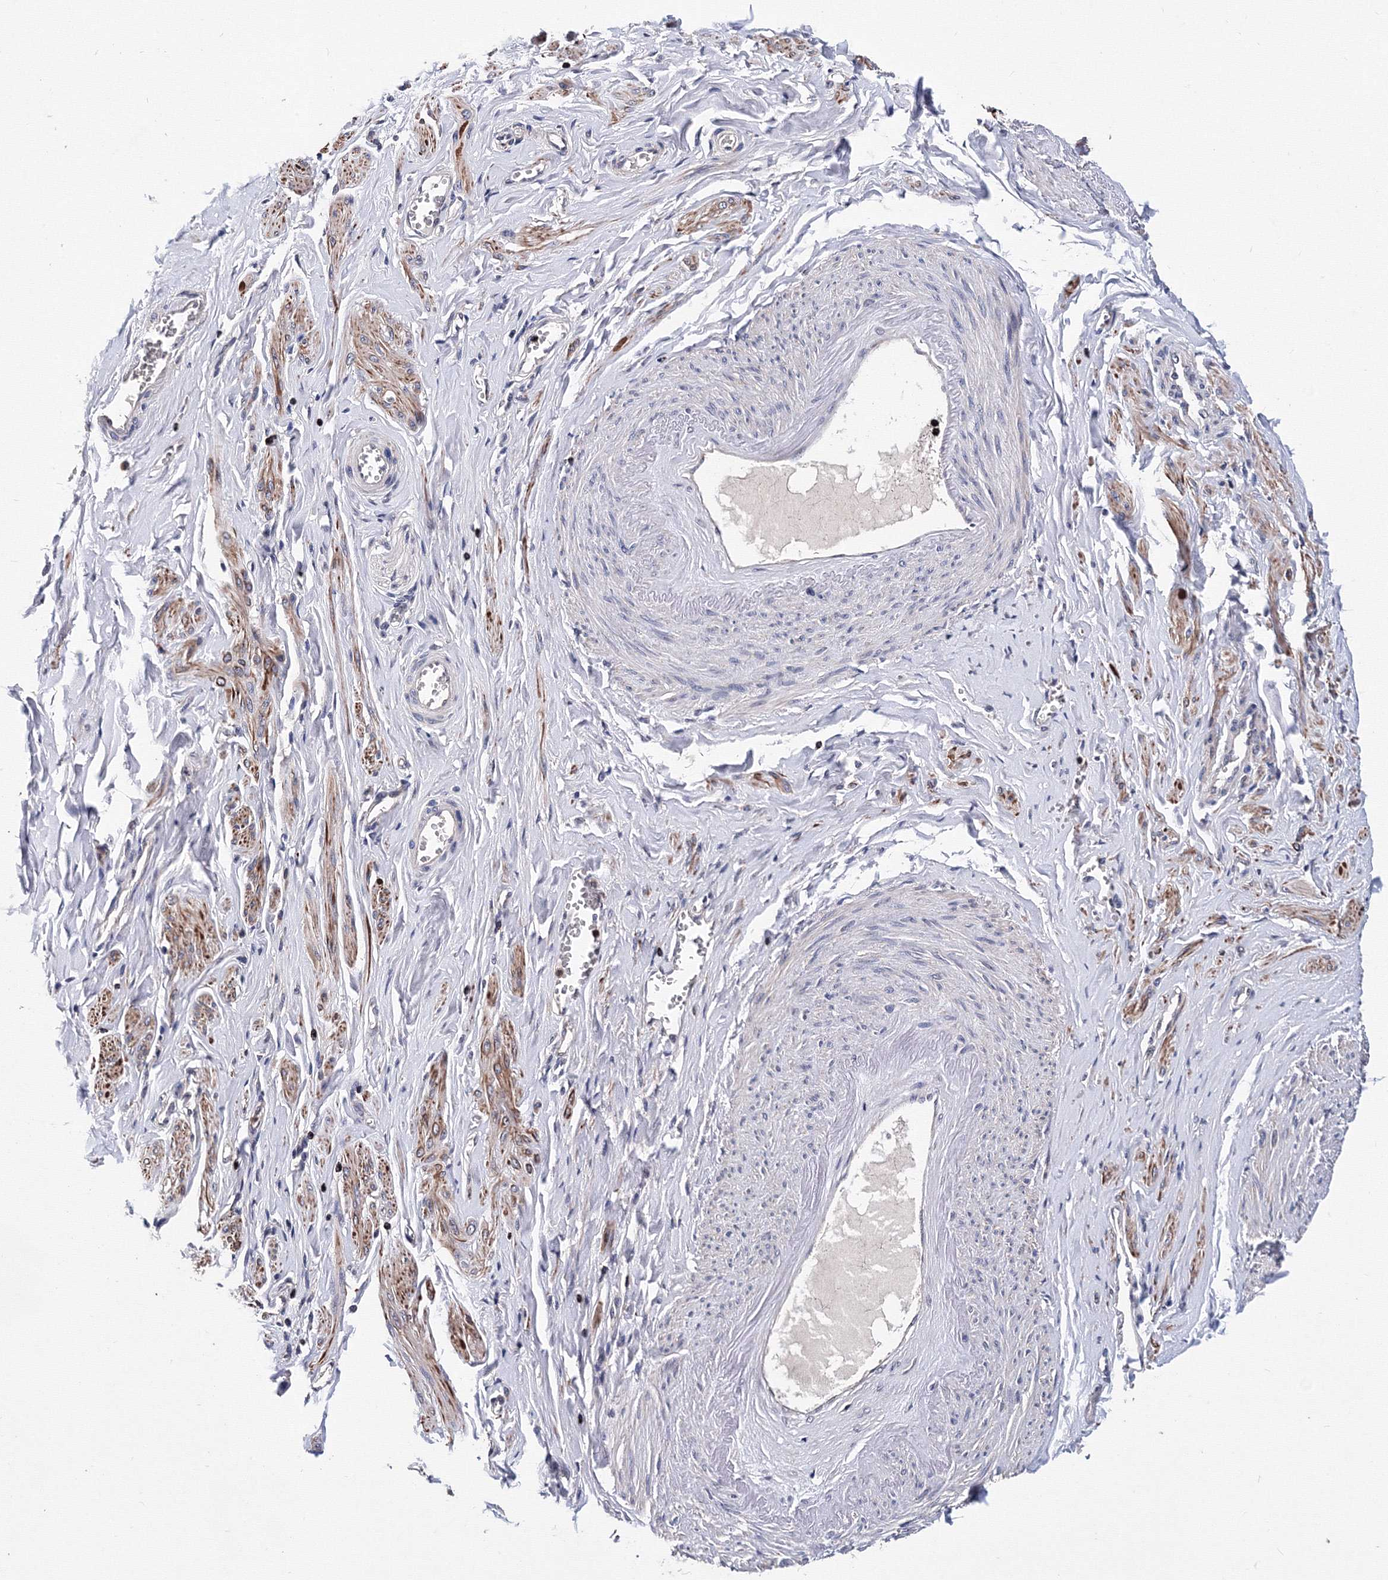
{"staining": {"intensity": "negative", "quantity": "none", "location": "none"}, "tissue": "adipose tissue", "cell_type": "Adipocytes", "image_type": "normal", "snomed": [{"axis": "morphology", "description": "Normal tissue, NOS"}, {"axis": "topography", "description": "Vascular tissue"}, {"axis": "topography", "description": "Fallopian tube"}, {"axis": "topography", "description": "Ovary"}], "caption": "A histopathology image of adipose tissue stained for a protein demonstrates no brown staining in adipocytes.", "gene": "PHYKPL", "patient": {"sex": "female", "age": 67}}